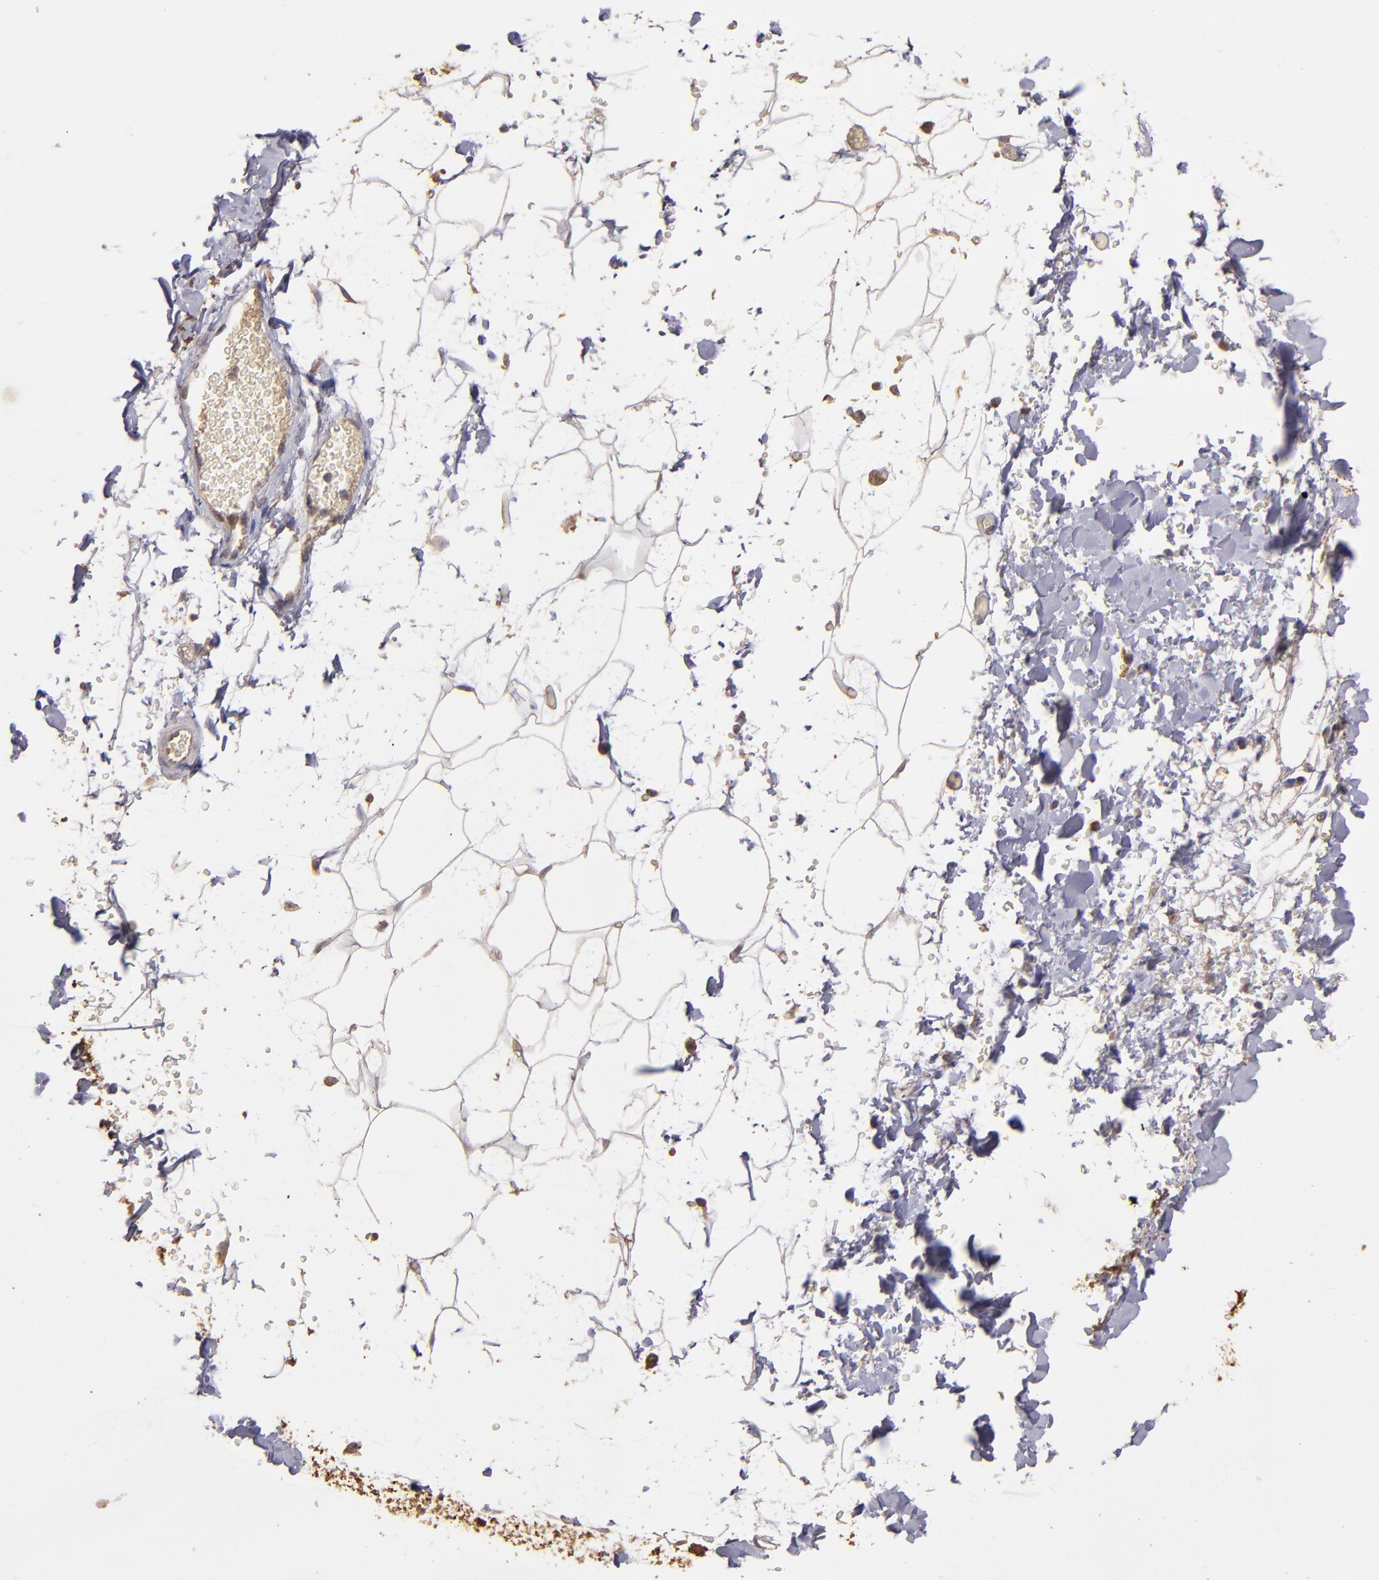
{"staining": {"intensity": "moderate", "quantity": "25%-75%", "location": "cytoplasmic/membranous"}, "tissue": "adipose tissue", "cell_type": "Adipocytes", "image_type": "normal", "snomed": [{"axis": "morphology", "description": "Normal tissue, NOS"}, {"axis": "topography", "description": "Soft tissue"}], "caption": "The image reveals staining of normal adipose tissue, revealing moderate cytoplasmic/membranous protein expression (brown color) within adipocytes.", "gene": "SRRD", "patient": {"sex": "male", "age": 72}}